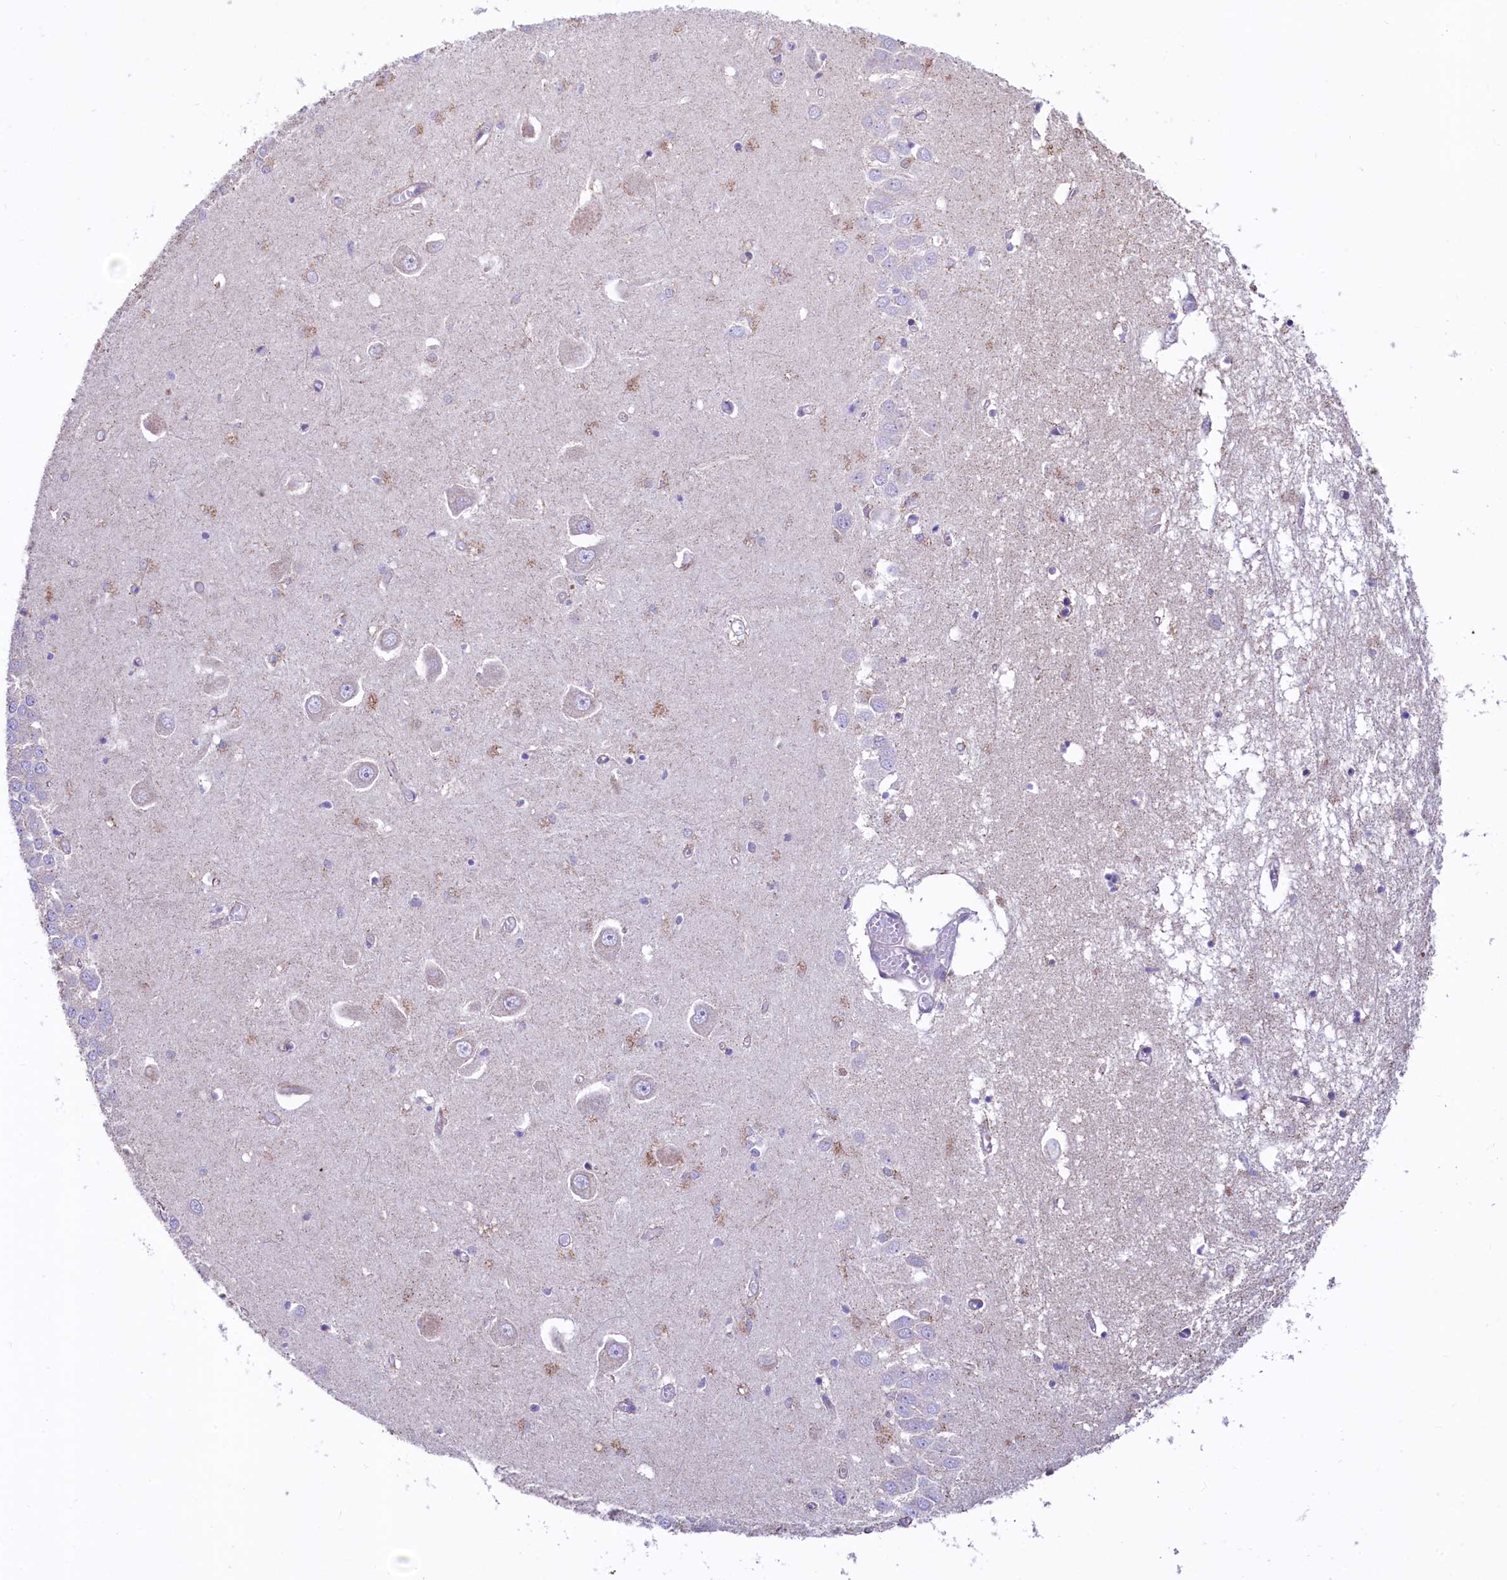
{"staining": {"intensity": "moderate", "quantity": "<25%", "location": "cytoplasmic/membranous"}, "tissue": "hippocampus", "cell_type": "Glial cells", "image_type": "normal", "snomed": [{"axis": "morphology", "description": "Normal tissue, NOS"}, {"axis": "topography", "description": "Hippocampus"}], "caption": "Immunohistochemistry histopathology image of normal hippocampus stained for a protein (brown), which demonstrates low levels of moderate cytoplasmic/membranous staining in approximately <25% of glial cells.", "gene": "VWCE", "patient": {"sex": "male", "age": 70}}